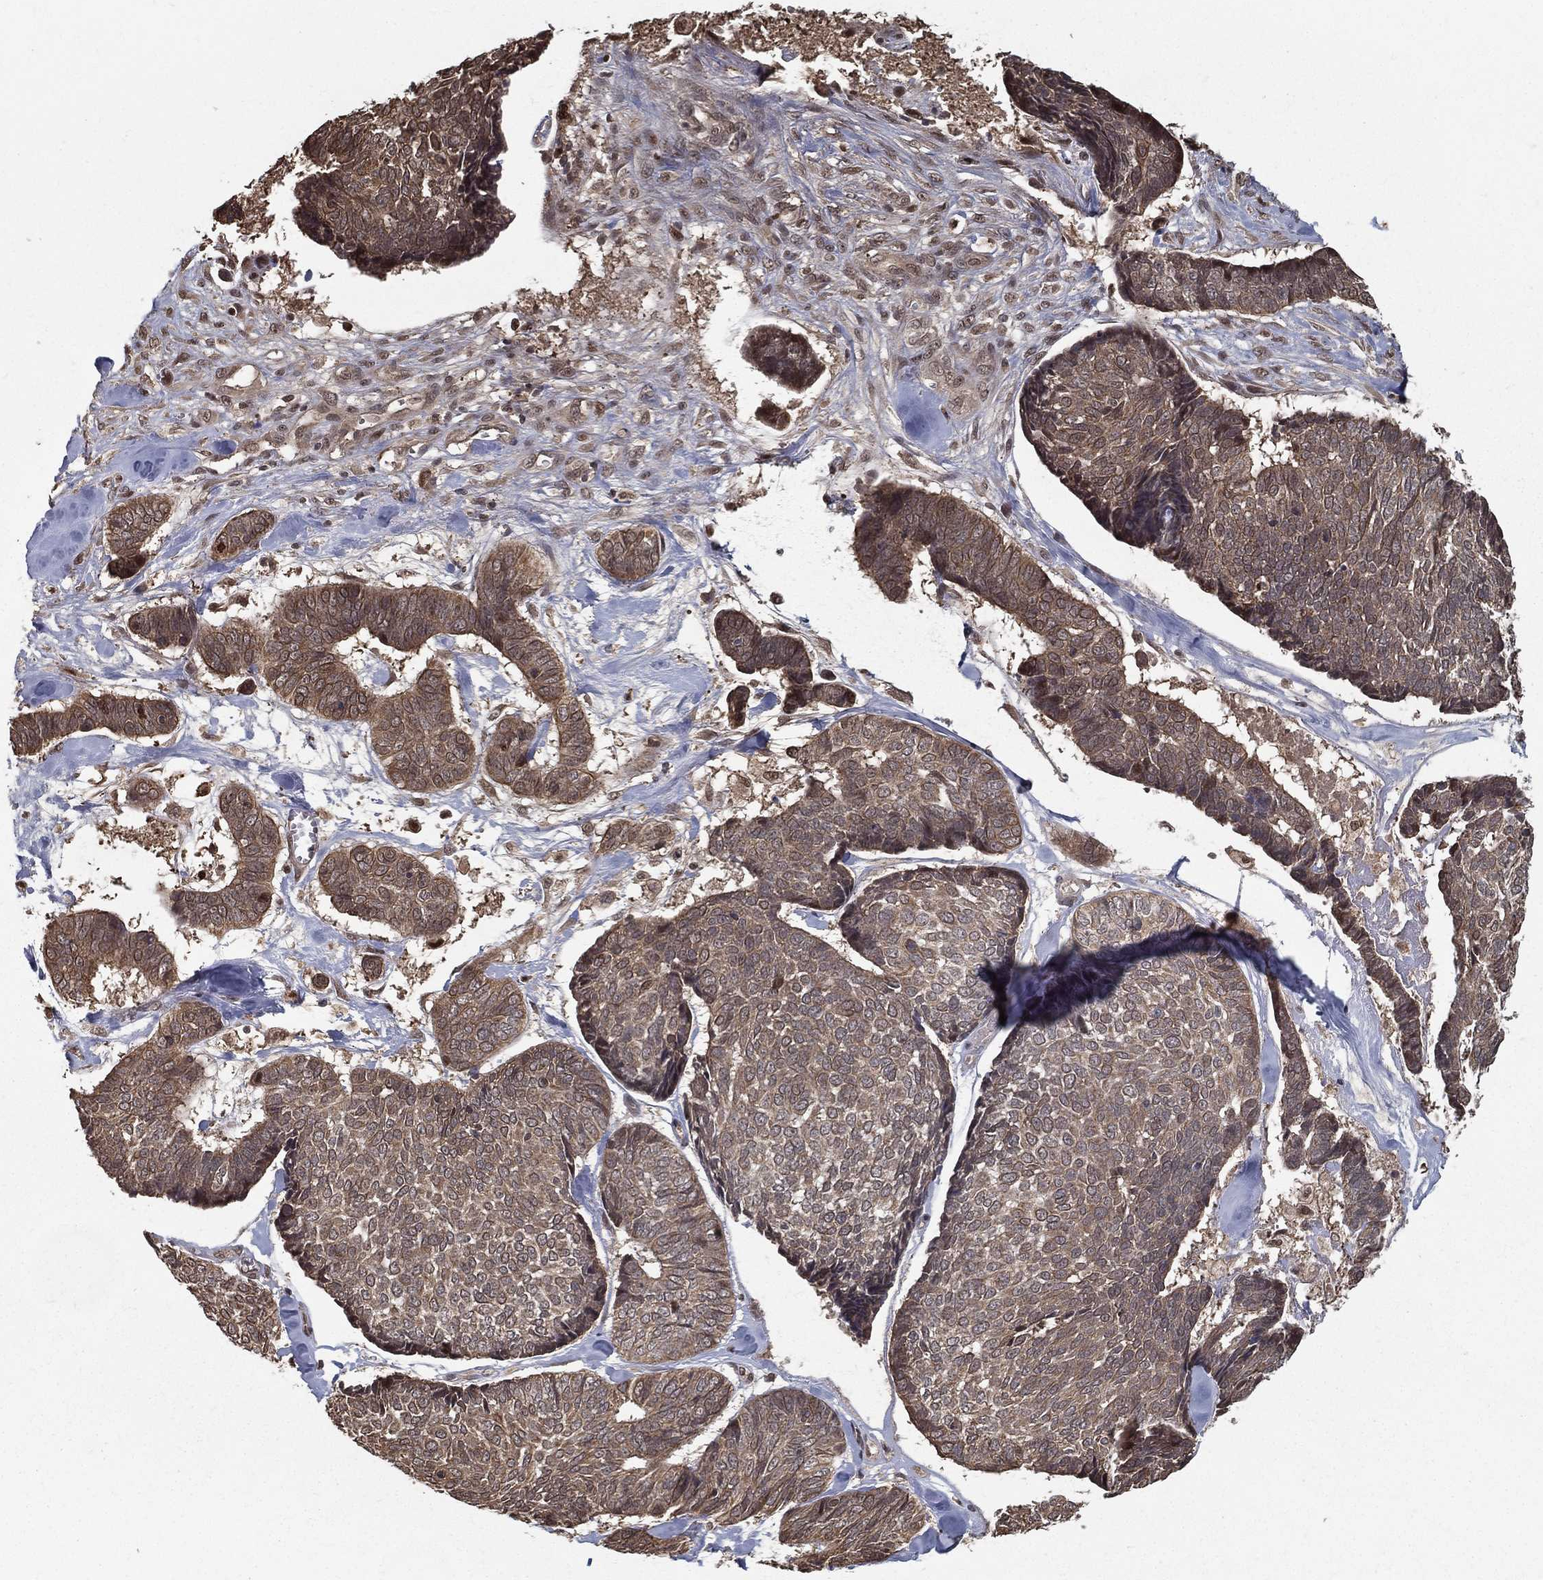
{"staining": {"intensity": "weak", "quantity": "25%-75%", "location": "cytoplasmic/membranous"}, "tissue": "skin cancer", "cell_type": "Tumor cells", "image_type": "cancer", "snomed": [{"axis": "morphology", "description": "Basal cell carcinoma"}, {"axis": "topography", "description": "Skin"}], "caption": "IHC histopathology image of human skin cancer (basal cell carcinoma) stained for a protein (brown), which reveals low levels of weak cytoplasmic/membranous positivity in approximately 25%-75% of tumor cells.", "gene": "SLC6A6", "patient": {"sex": "male", "age": 86}}